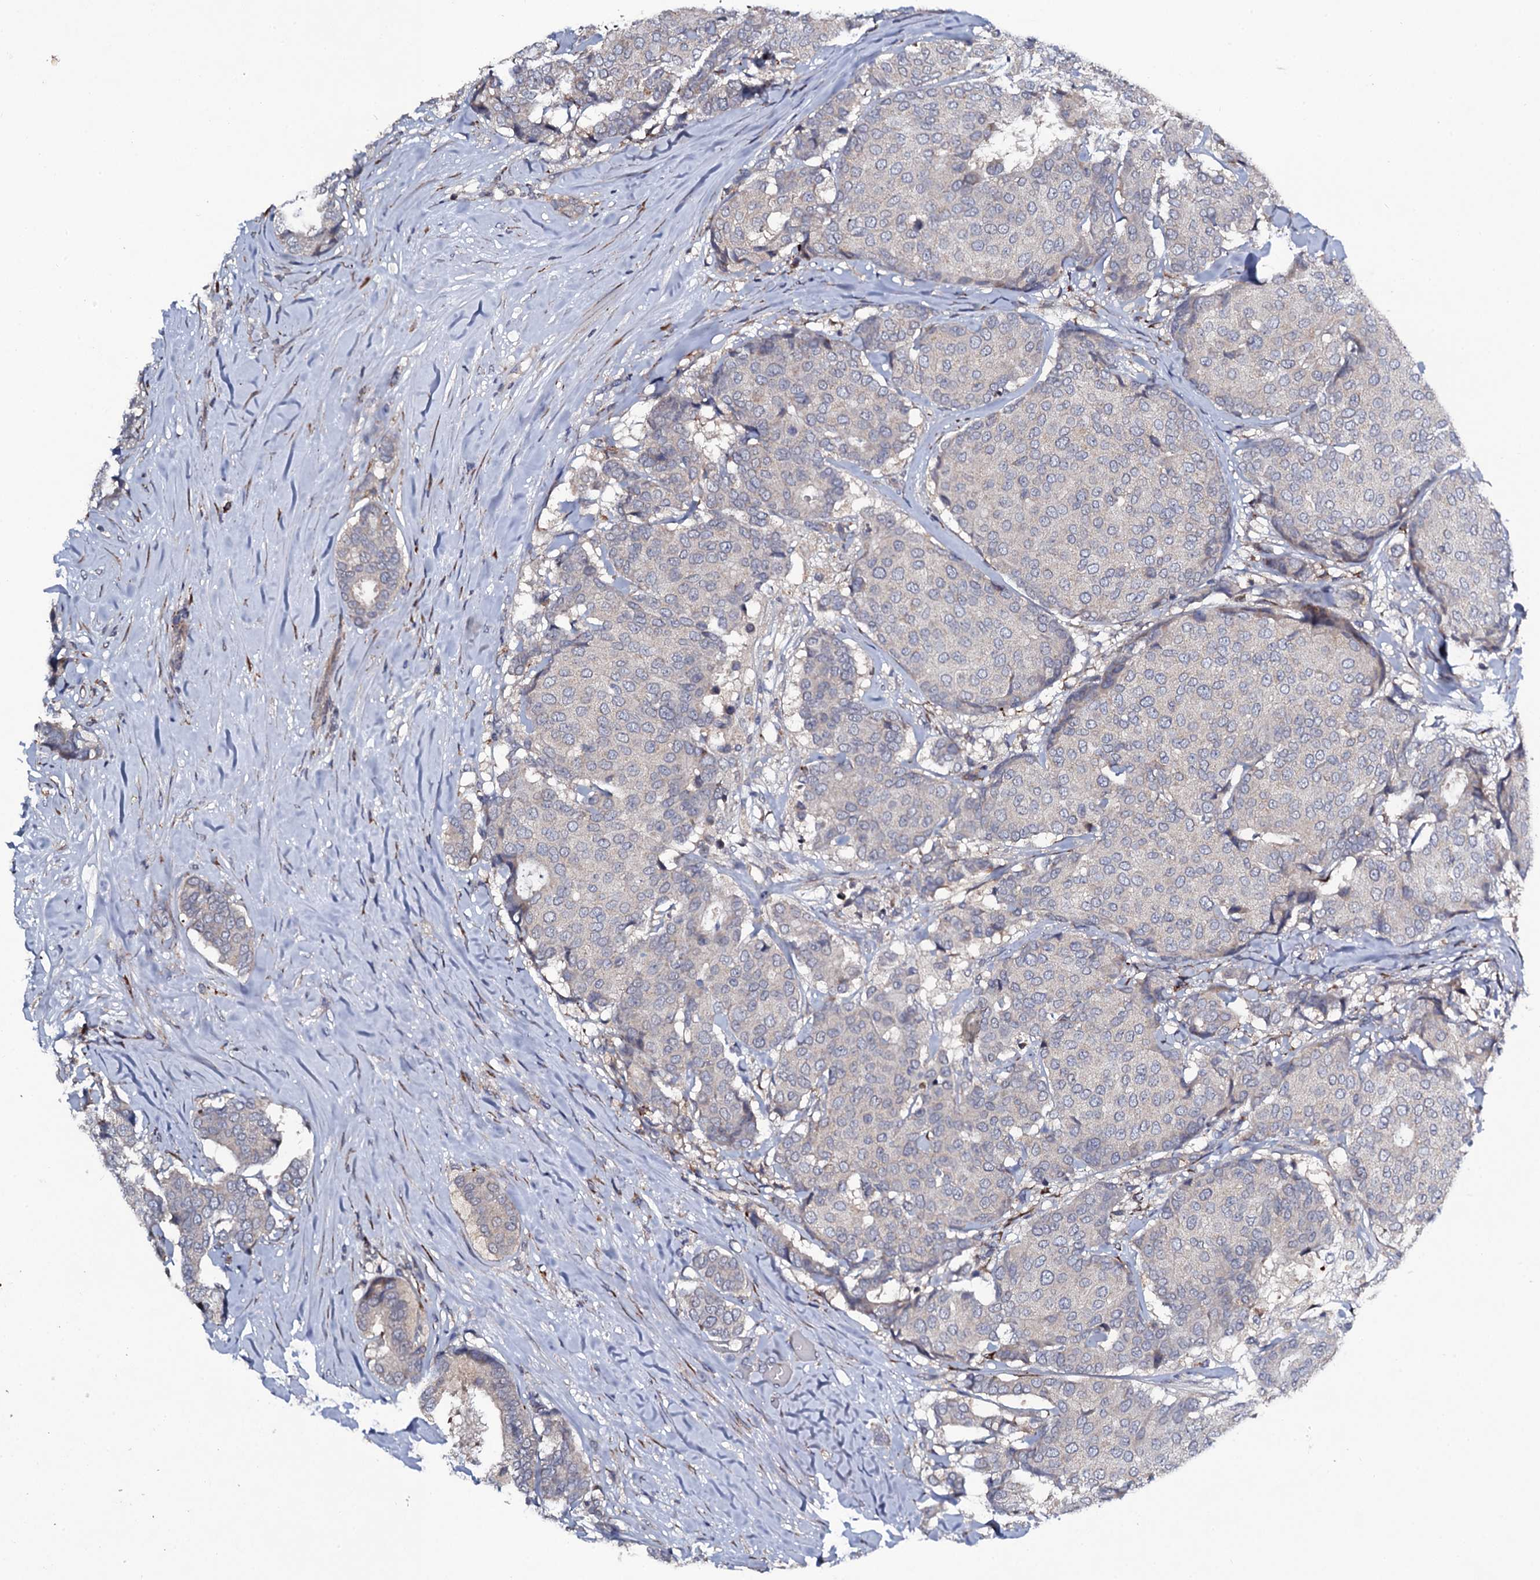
{"staining": {"intensity": "negative", "quantity": "none", "location": "none"}, "tissue": "breast cancer", "cell_type": "Tumor cells", "image_type": "cancer", "snomed": [{"axis": "morphology", "description": "Duct carcinoma"}, {"axis": "topography", "description": "Breast"}], "caption": "Tumor cells are negative for protein expression in human invasive ductal carcinoma (breast).", "gene": "LRRC28", "patient": {"sex": "female", "age": 75}}